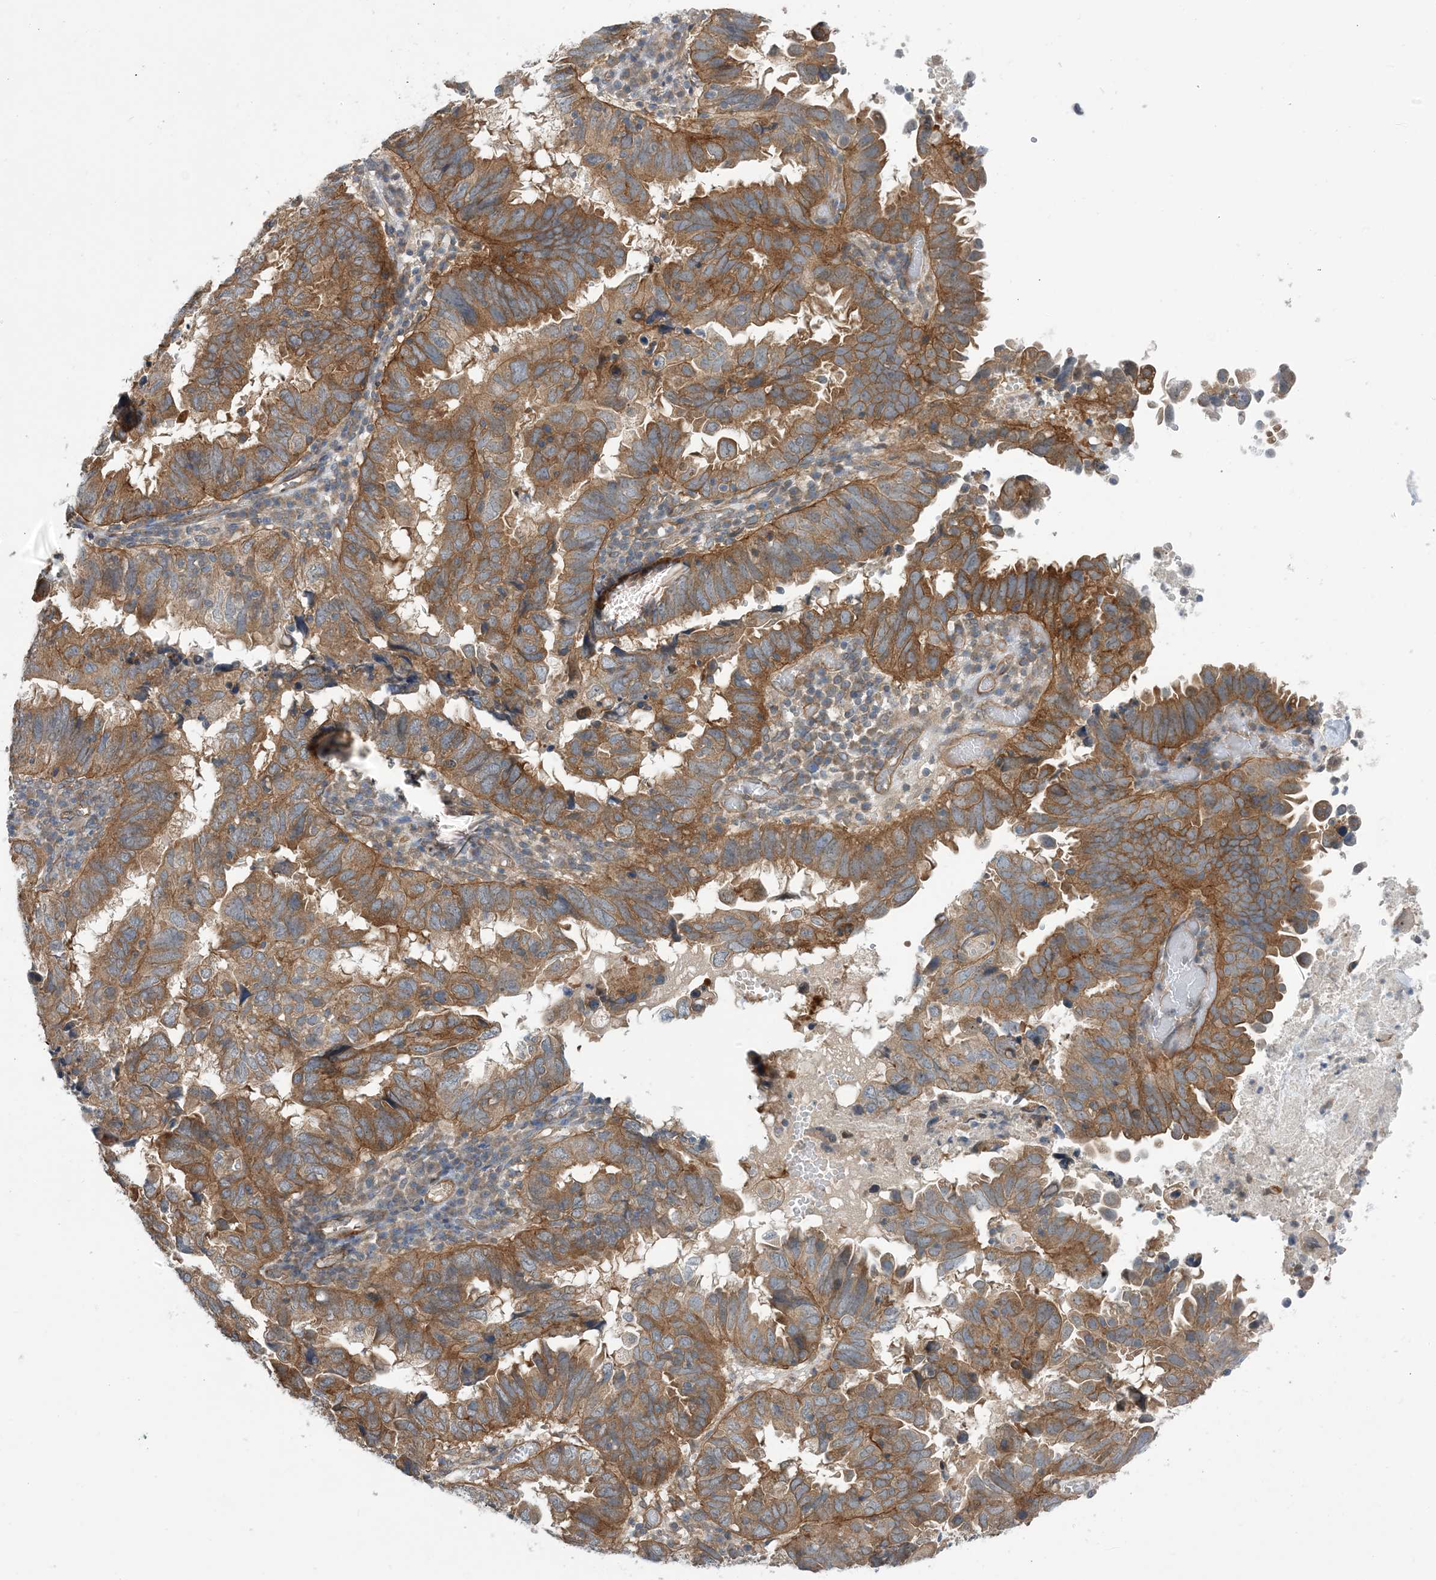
{"staining": {"intensity": "moderate", "quantity": ">75%", "location": "cytoplasmic/membranous"}, "tissue": "endometrial cancer", "cell_type": "Tumor cells", "image_type": "cancer", "snomed": [{"axis": "morphology", "description": "Adenocarcinoma, NOS"}, {"axis": "topography", "description": "Uterus"}], "caption": "IHC histopathology image of adenocarcinoma (endometrial) stained for a protein (brown), which shows medium levels of moderate cytoplasmic/membranous expression in about >75% of tumor cells.", "gene": "EHBP1", "patient": {"sex": "female", "age": 77}}